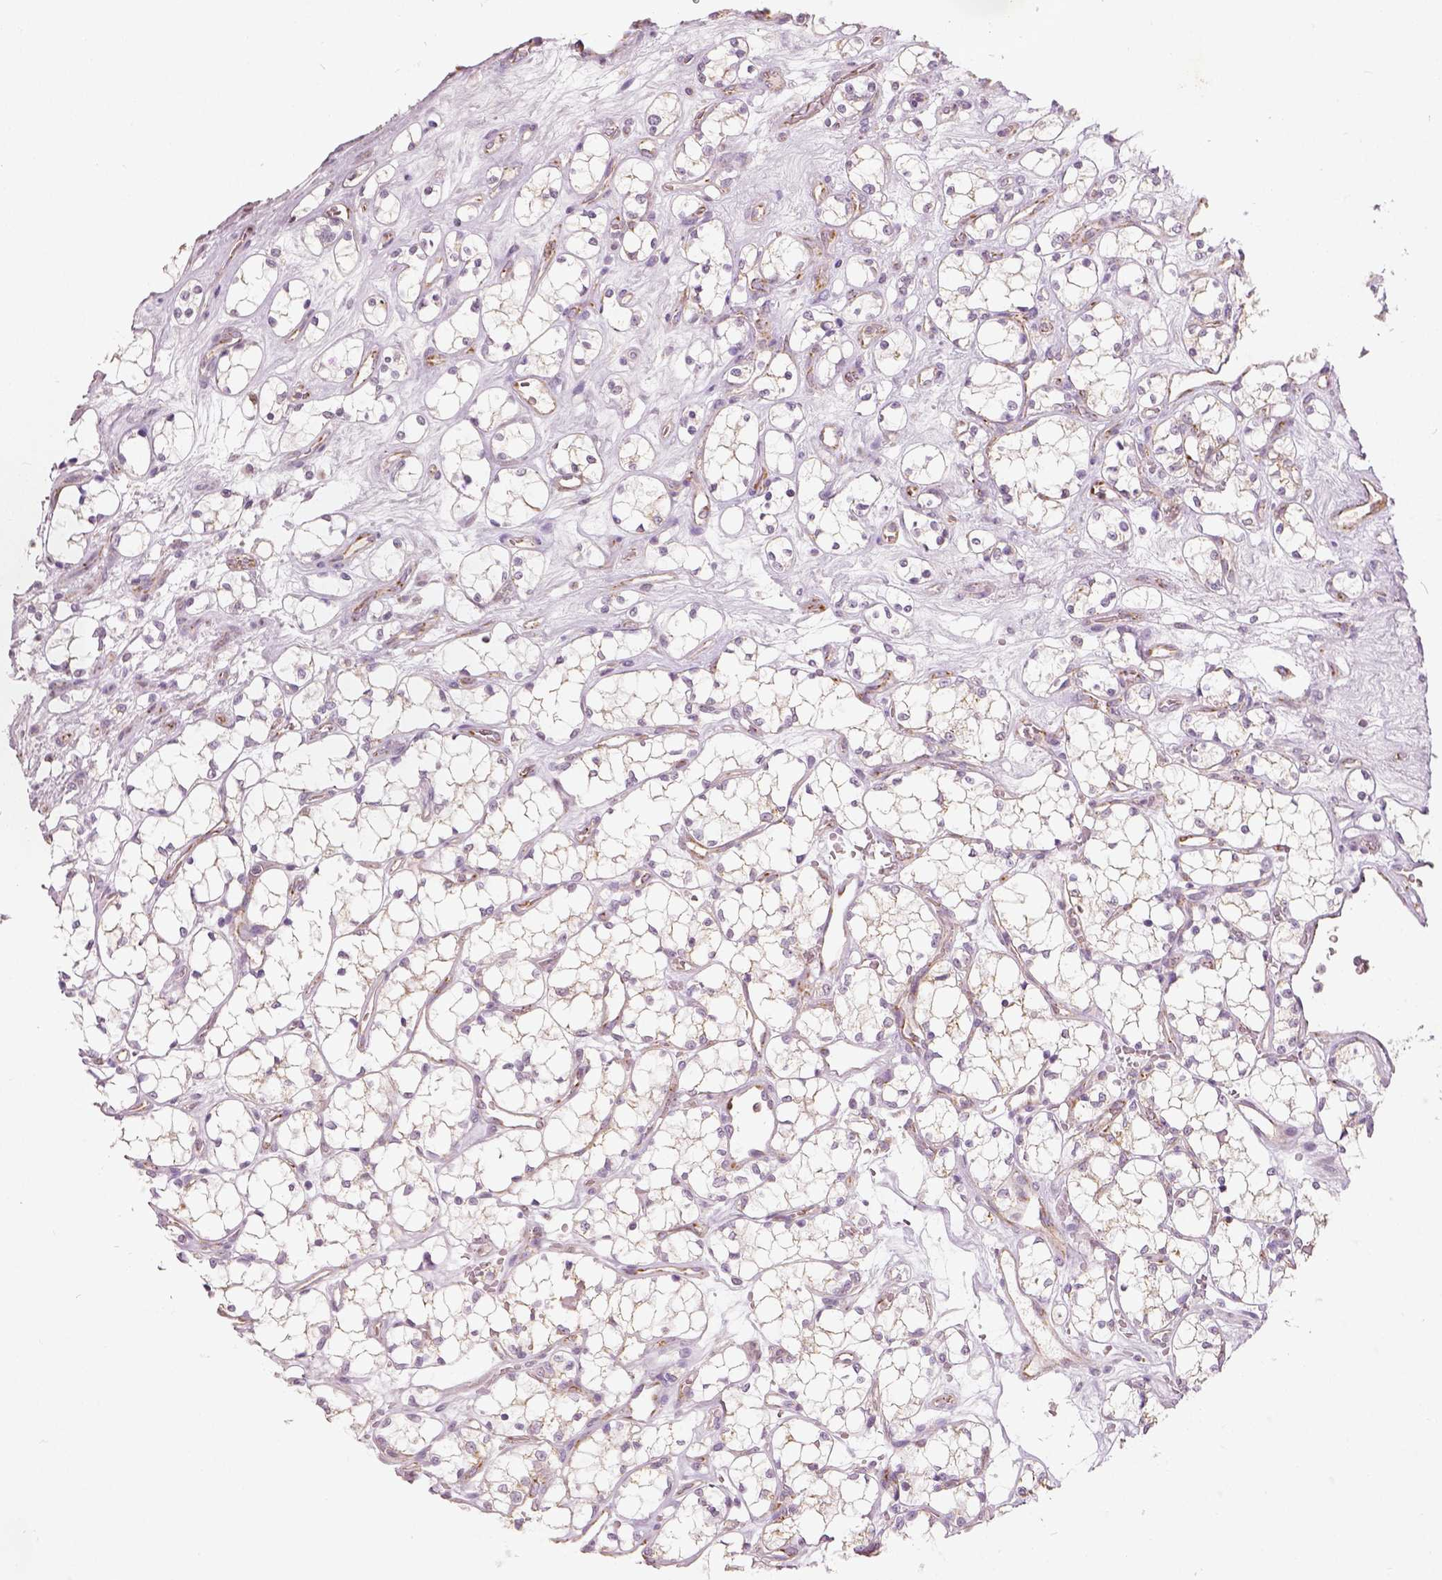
{"staining": {"intensity": "weak", "quantity": ">75%", "location": "cytoplasmic/membranous"}, "tissue": "renal cancer", "cell_type": "Tumor cells", "image_type": "cancer", "snomed": [{"axis": "morphology", "description": "Adenocarcinoma, NOS"}, {"axis": "topography", "description": "Kidney"}], "caption": "Immunohistochemistry of renal cancer (adenocarcinoma) exhibits low levels of weak cytoplasmic/membranous staining in about >75% of tumor cells.", "gene": "PGAM5", "patient": {"sex": "female", "age": 69}}